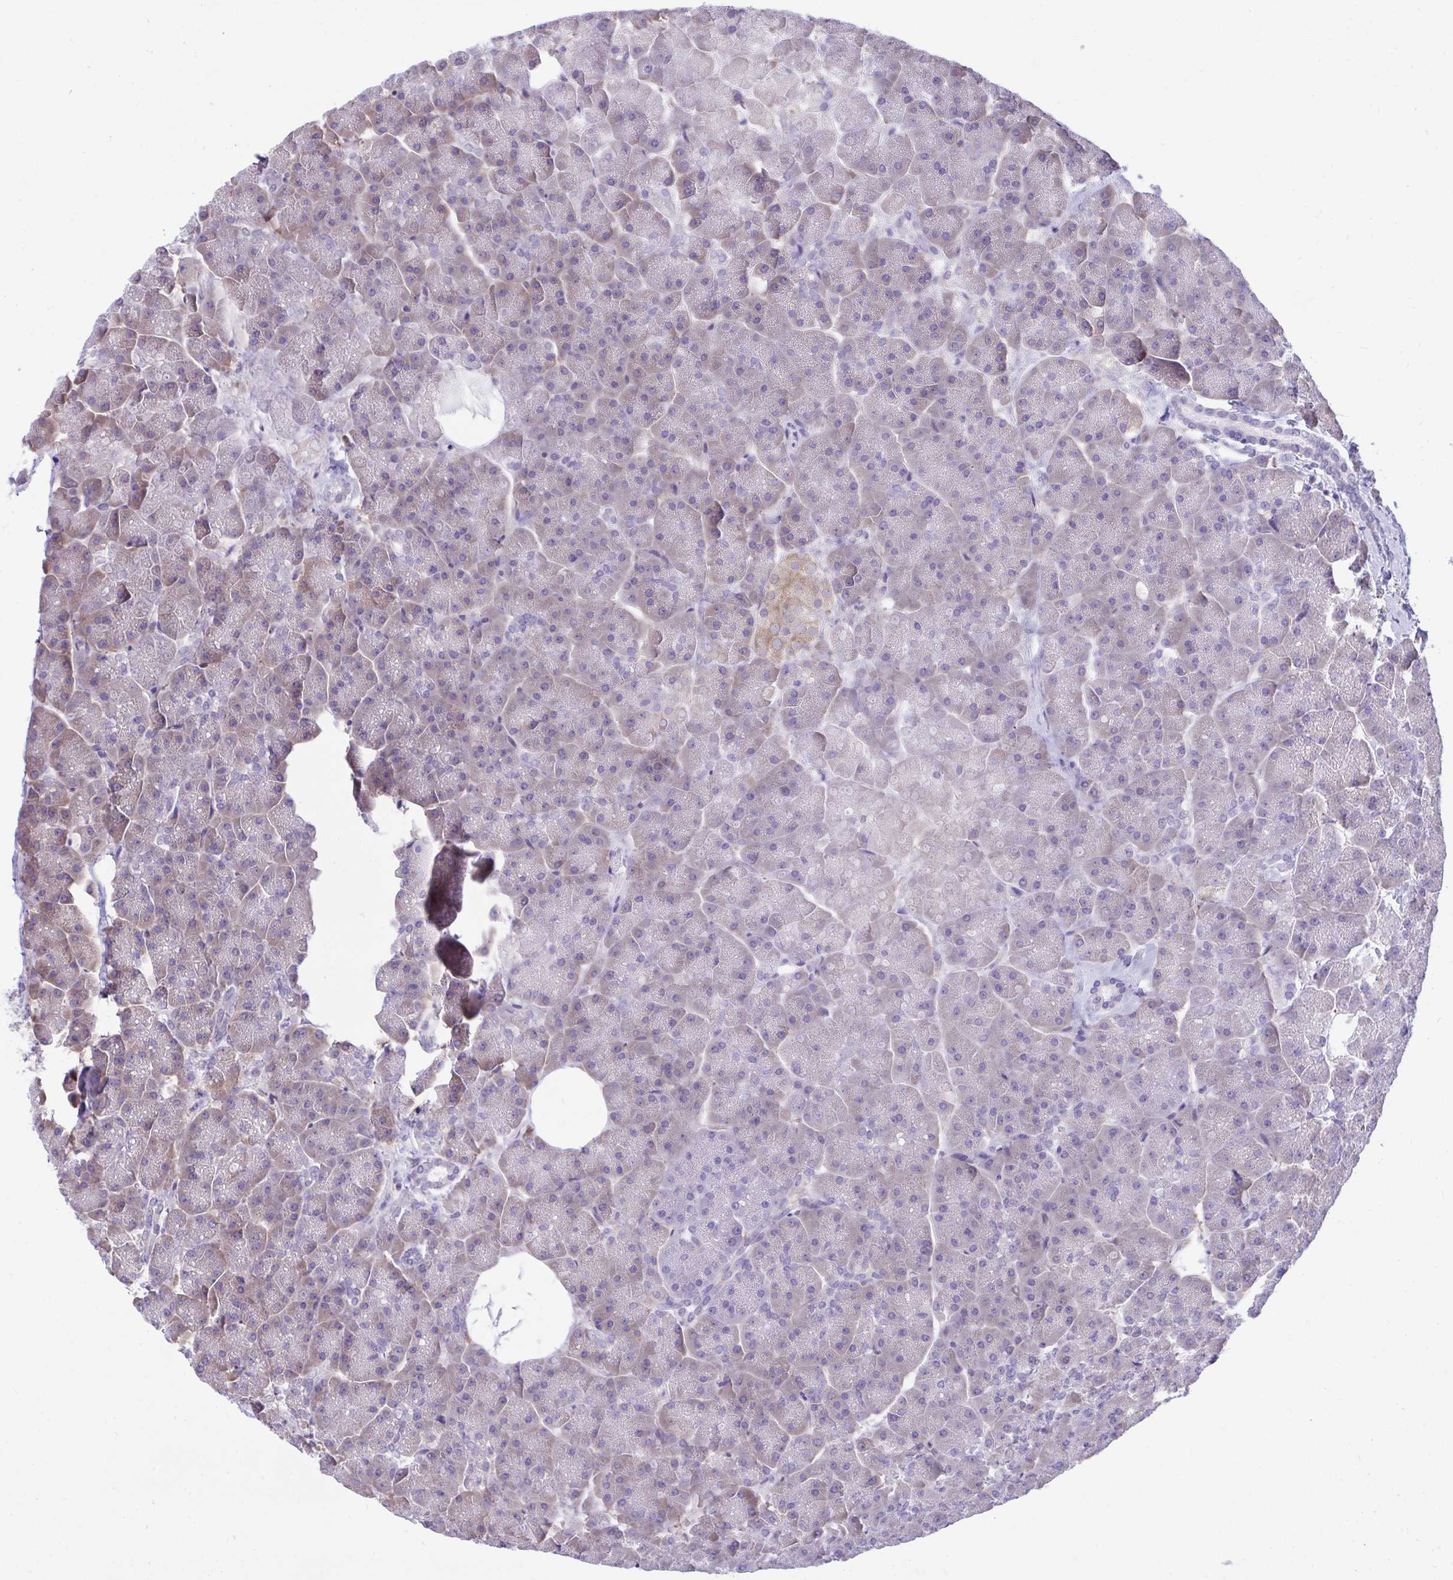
{"staining": {"intensity": "weak", "quantity": "<25%", "location": "cytoplasmic/membranous"}, "tissue": "pancreas", "cell_type": "Exocrine glandular cells", "image_type": "normal", "snomed": [{"axis": "morphology", "description": "Normal tissue, NOS"}, {"axis": "topography", "description": "Pancreas"}, {"axis": "topography", "description": "Peripheral nerve tissue"}], "caption": "An immunohistochemistry photomicrograph of unremarkable pancreas is shown. There is no staining in exocrine glandular cells of pancreas. (Immunohistochemistry (ihc), brightfield microscopy, high magnification).", "gene": "PIGK", "patient": {"sex": "male", "age": 54}}